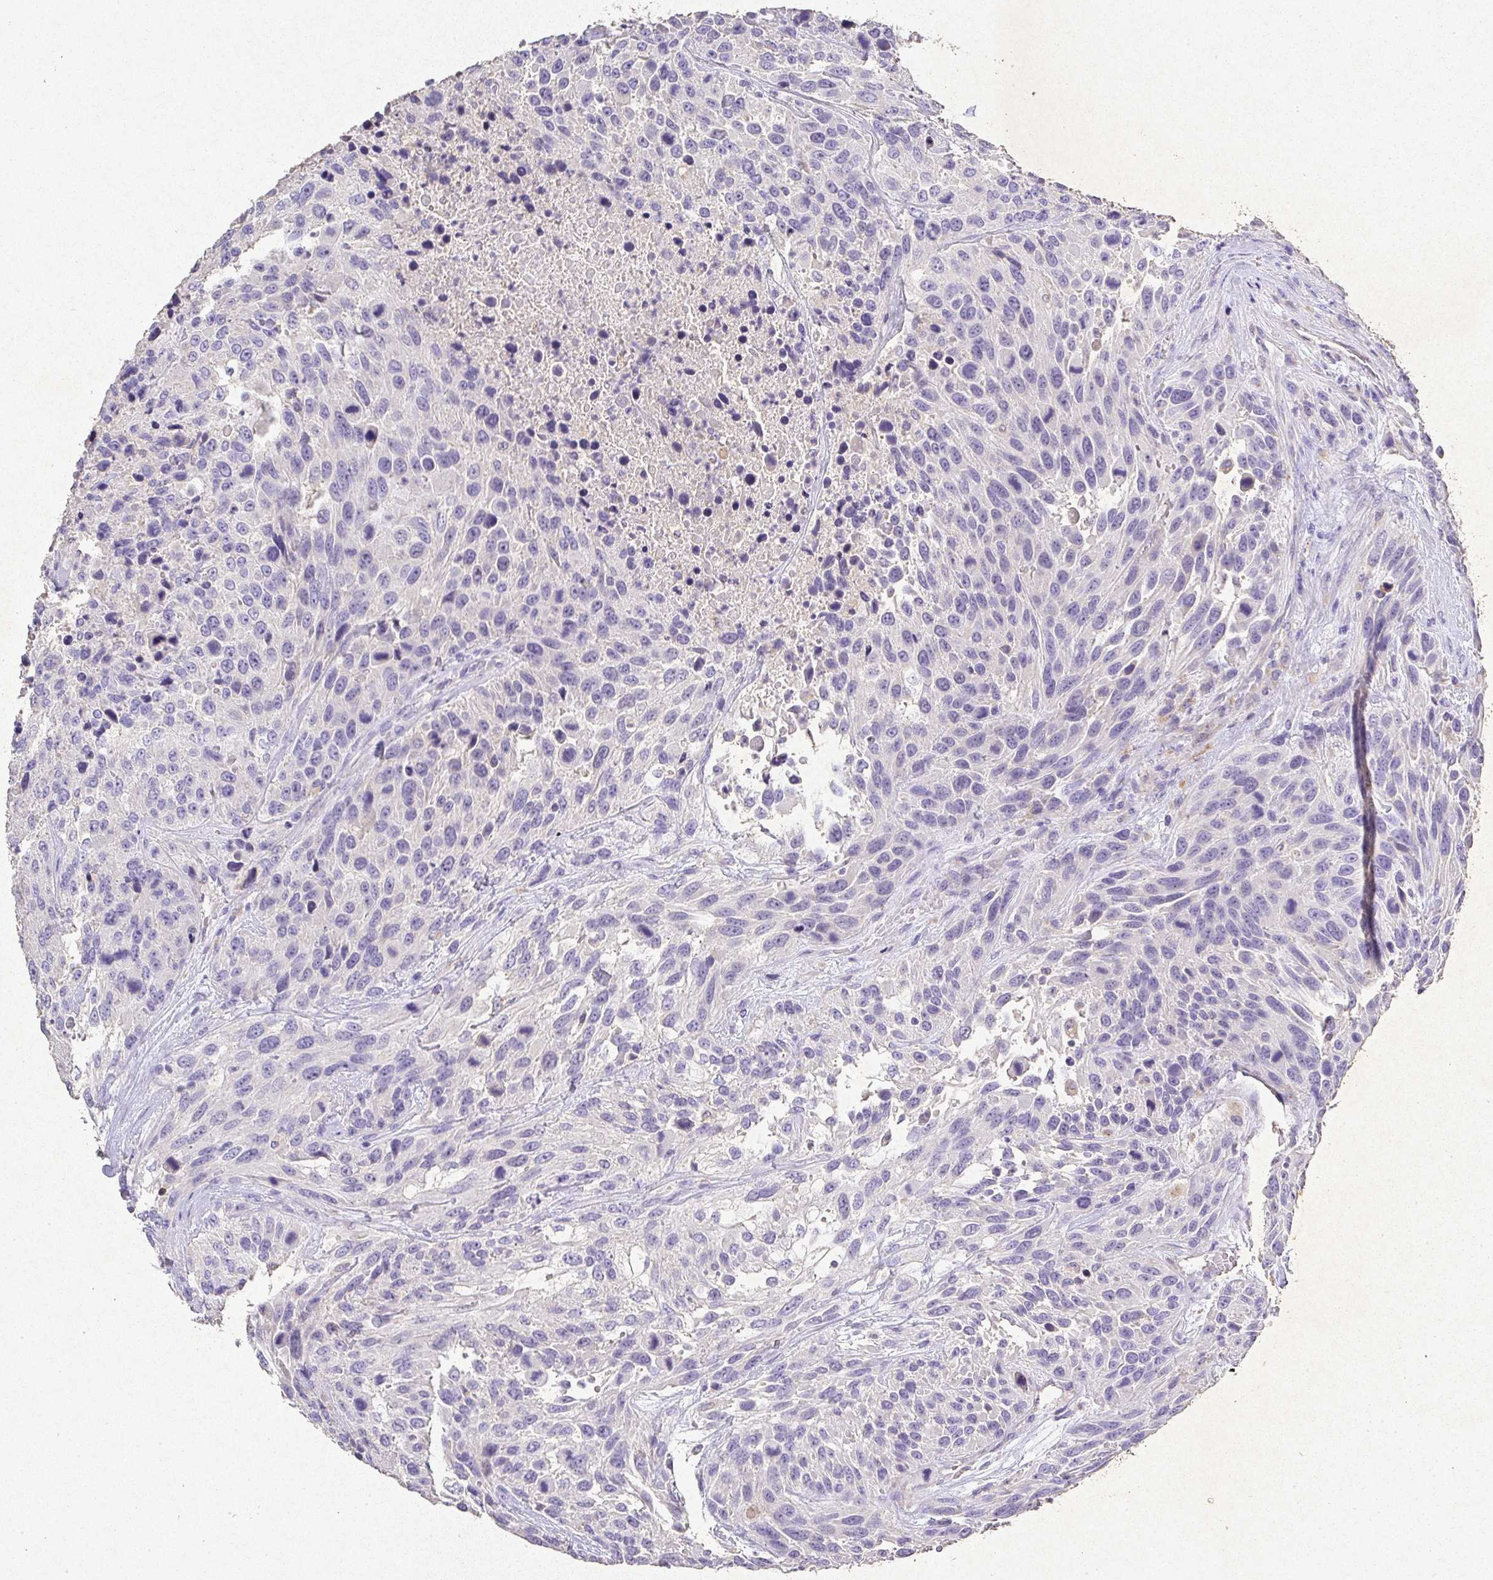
{"staining": {"intensity": "negative", "quantity": "none", "location": "none"}, "tissue": "urothelial cancer", "cell_type": "Tumor cells", "image_type": "cancer", "snomed": [{"axis": "morphology", "description": "Urothelial carcinoma, High grade"}, {"axis": "topography", "description": "Urinary bladder"}], "caption": "High-grade urothelial carcinoma stained for a protein using immunohistochemistry (IHC) demonstrates no expression tumor cells.", "gene": "RPS2", "patient": {"sex": "female", "age": 70}}